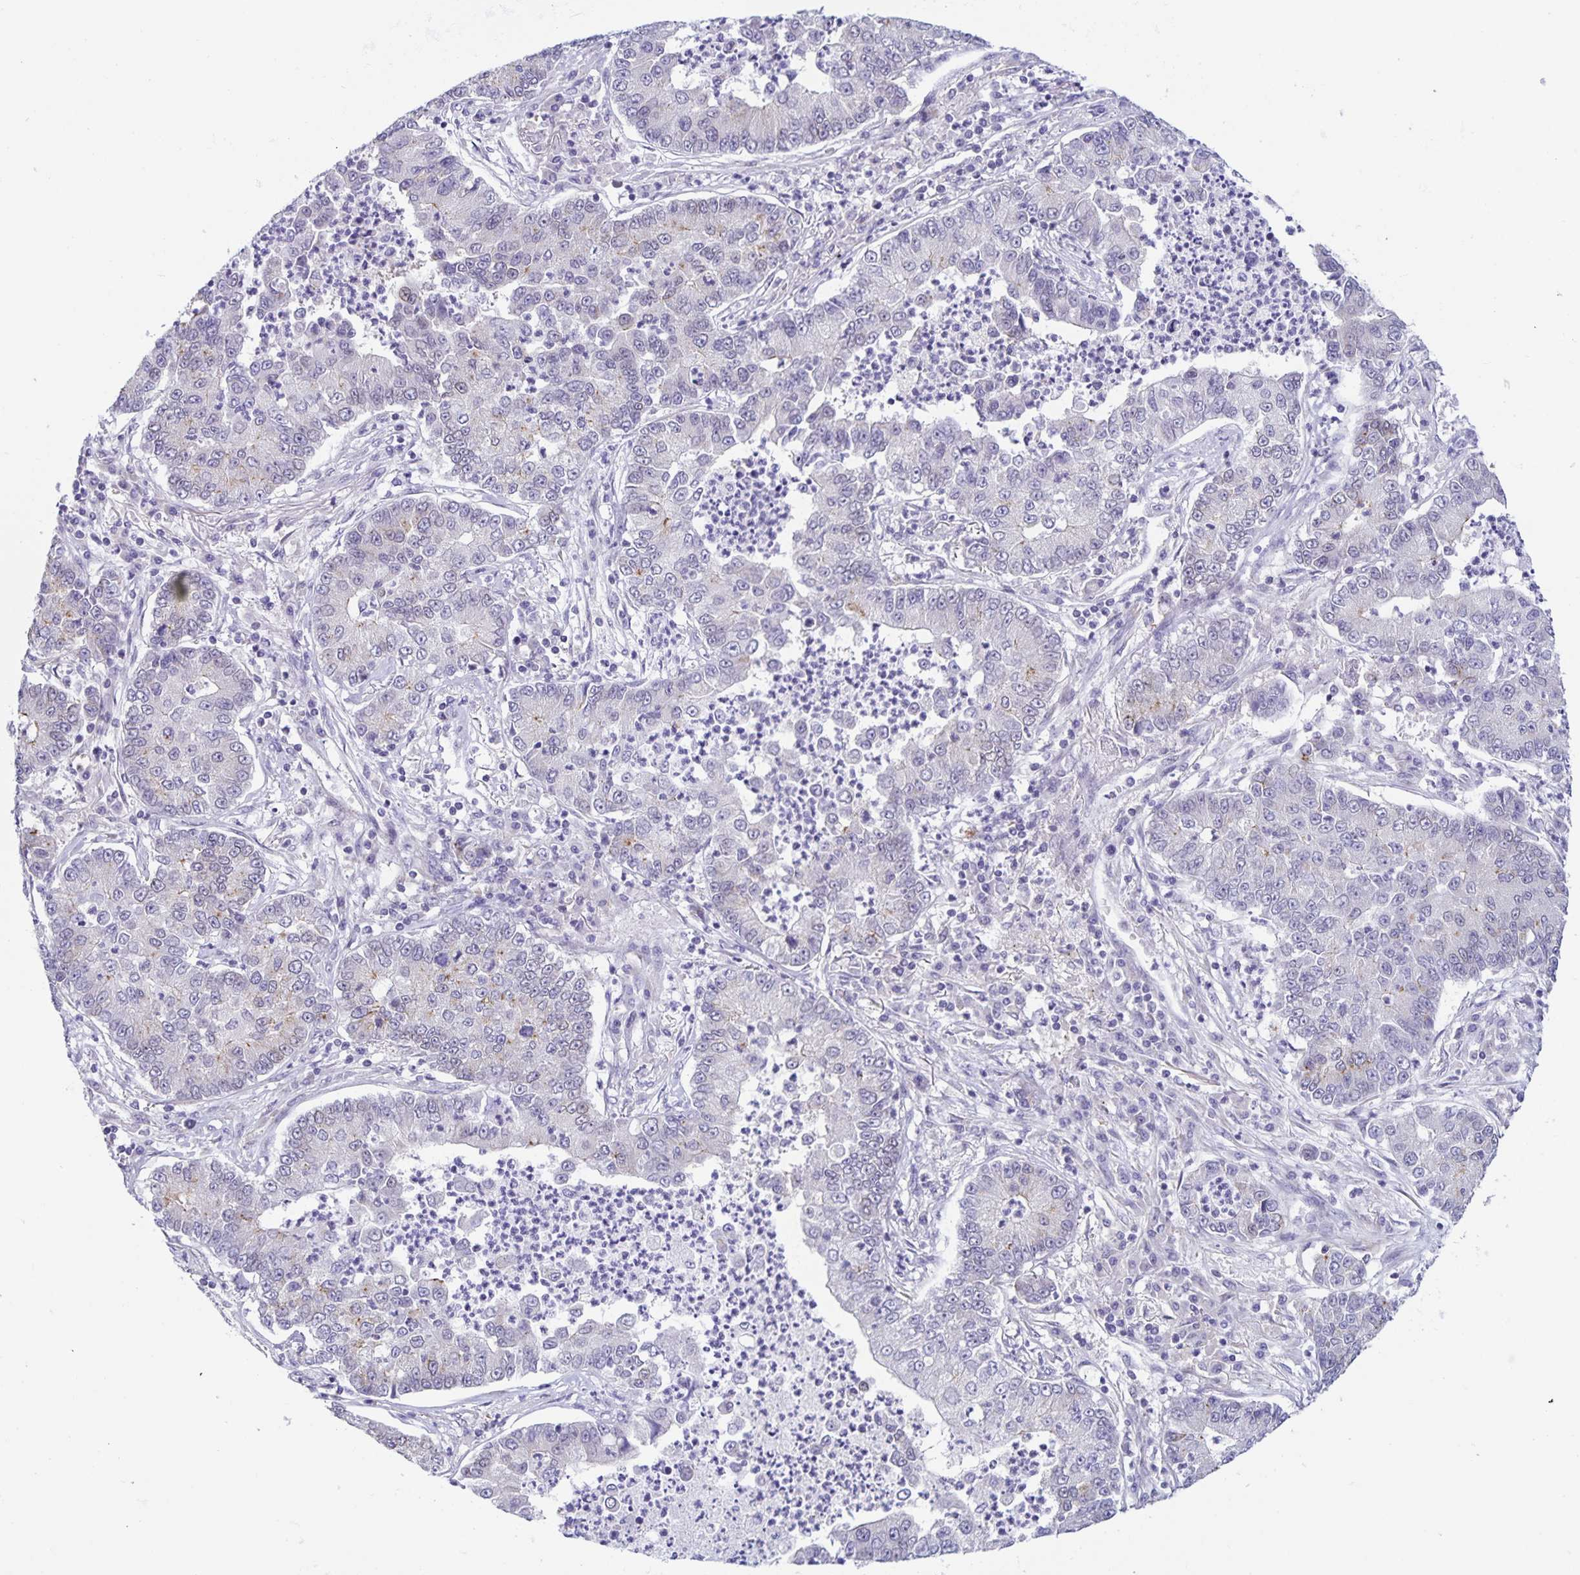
{"staining": {"intensity": "negative", "quantity": "none", "location": "none"}, "tissue": "lung cancer", "cell_type": "Tumor cells", "image_type": "cancer", "snomed": [{"axis": "morphology", "description": "Adenocarcinoma, NOS"}, {"axis": "topography", "description": "Lung"}], "caption": "A high-resolution histopathology image shows immunohistochemistry (IHC) staining of lung cancer (adenocarcinoma), which exhibits no significant expression in tumor cells.", "gene": "SYNE2", "patient": {"sex": "female", "age": 57}}